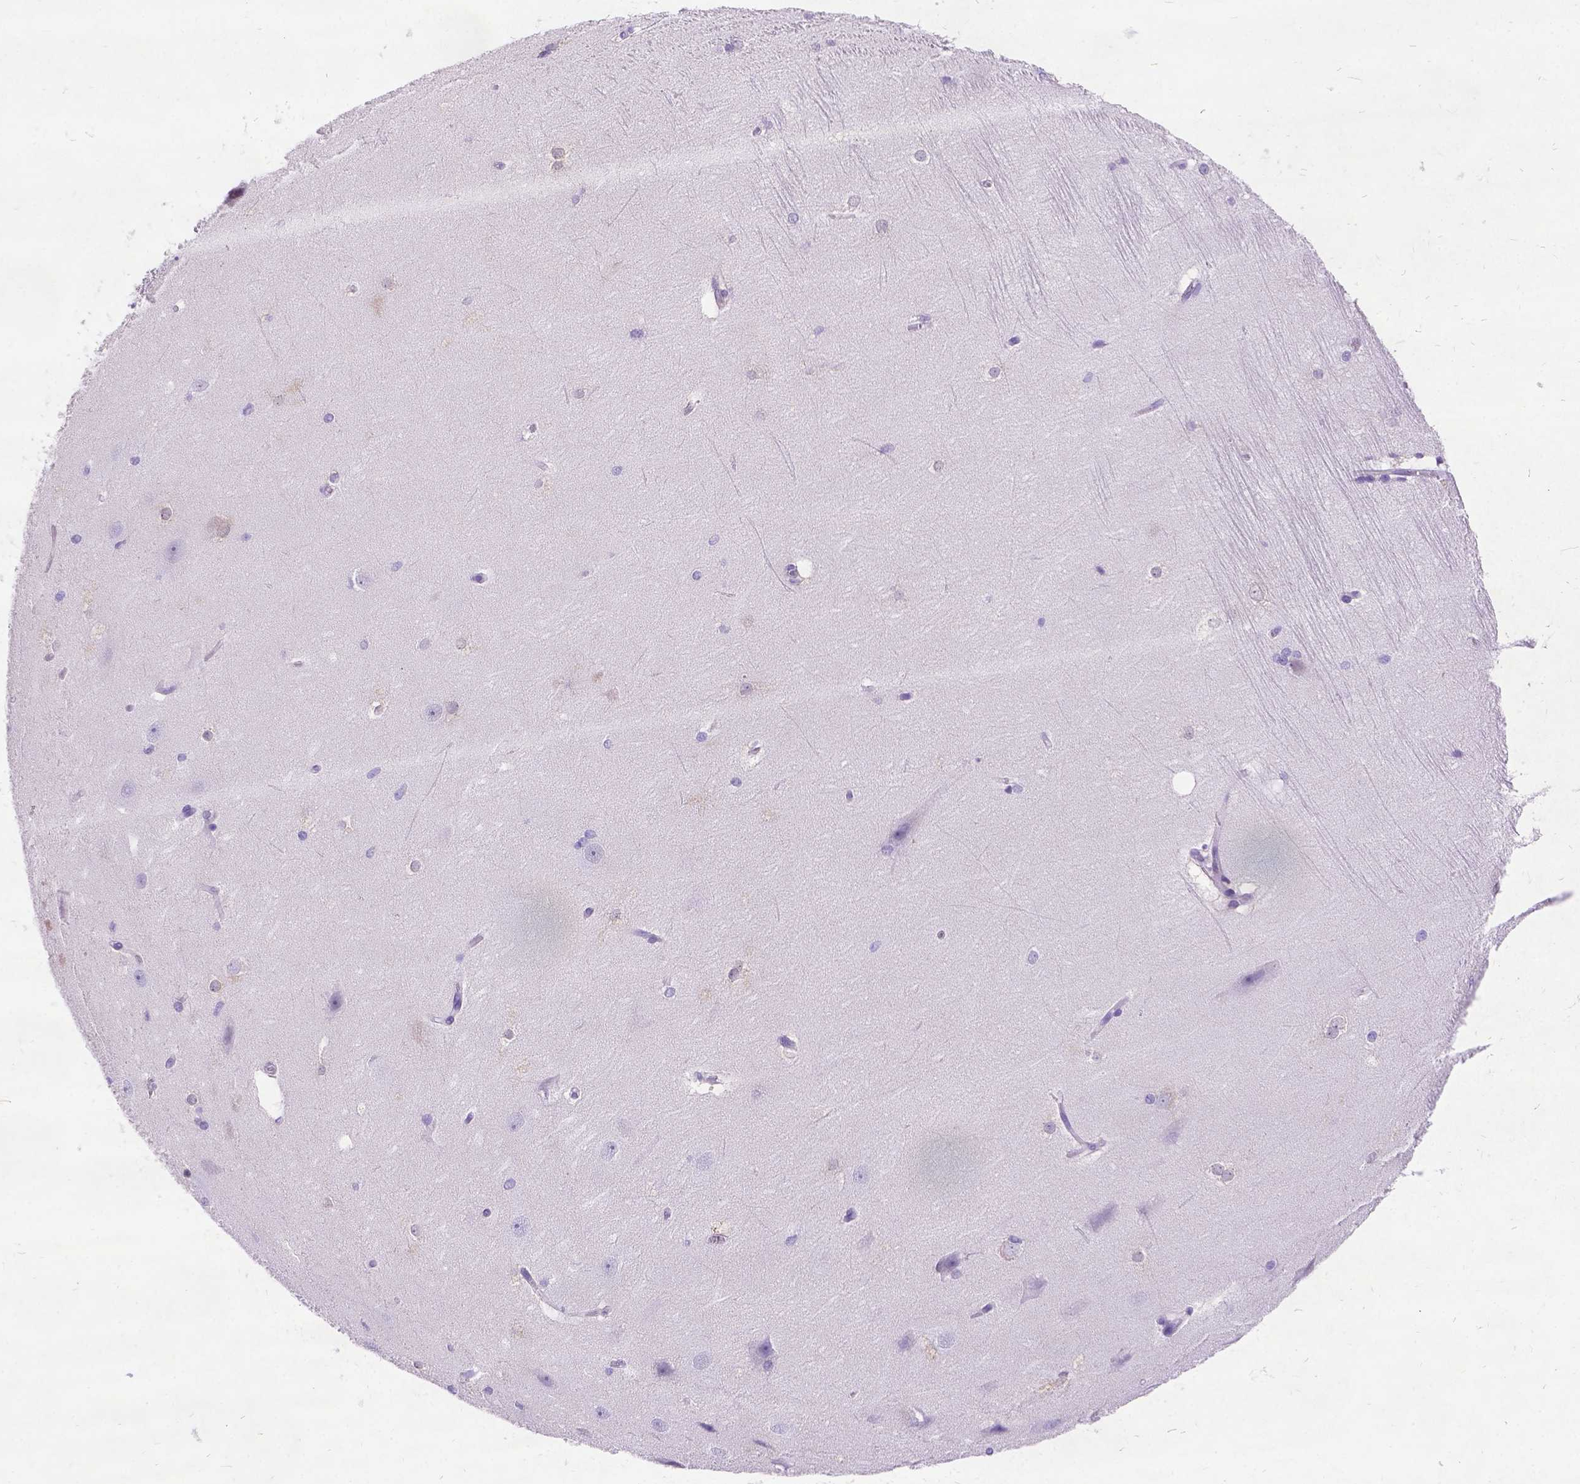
{"staining": {"intensity": "negative", "quantity": "none", "location": "none"}, "tissue": "hippocampus", "cell_type": "Glial cells", "image_type": "normal", "snomed": [{"axis": "morphology", "description": "Normal tissue, NOS"}, {"axis": "topography", "description": "Cerebral cortex"}, {"axis": "topography", "description": "Hippocampus"}], "caption": "High magnification brightfield microscopy of normal hippocampus stained with DAB (brown) and counterstained with hematoxylin (blue): glial cells show no significant staining.", "gene": "NEUROD4", "patient": {"sex": "female", "age": 19}}